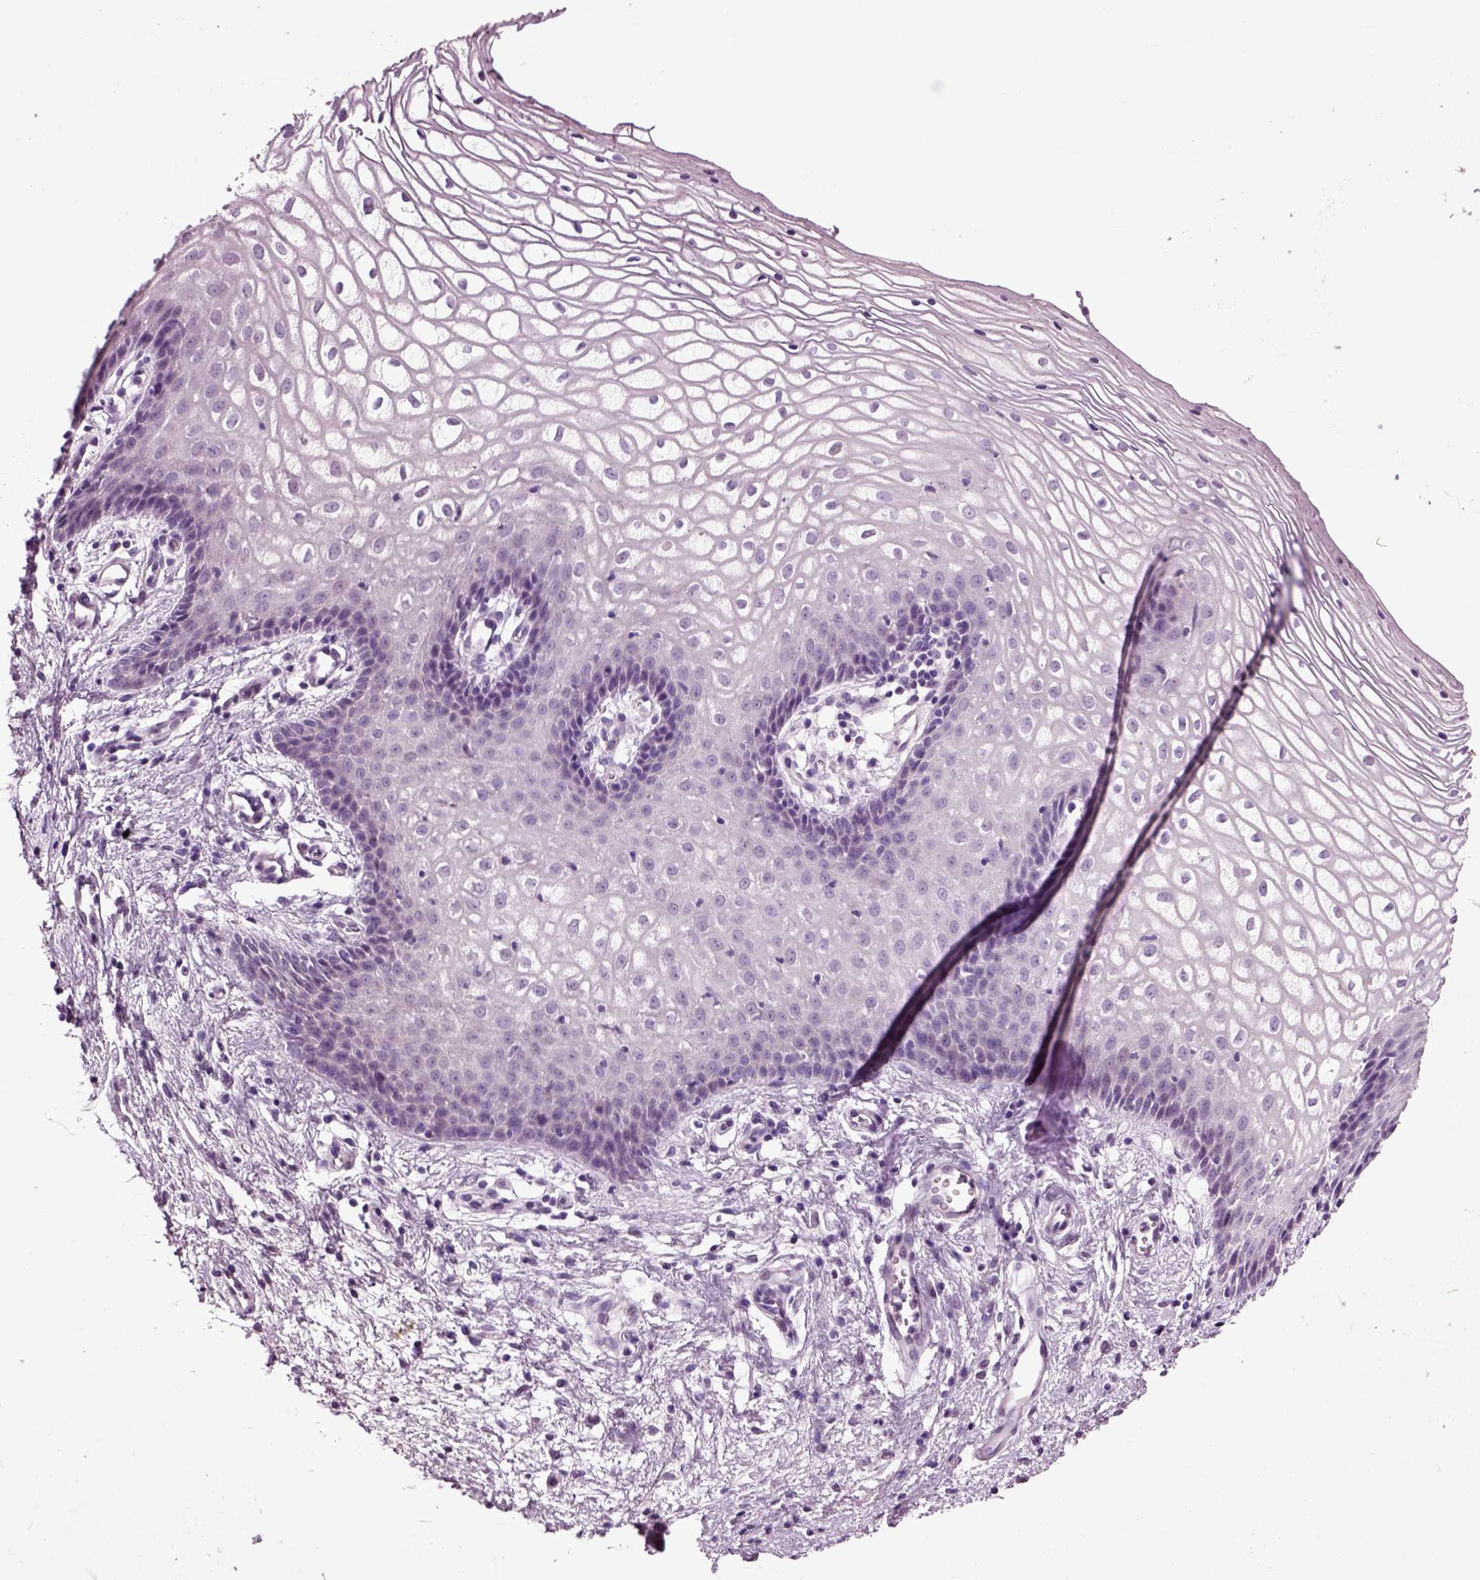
{"staining": {"intensity": "negative", "quantity": "none", "location": "none"}, "tissue": "vagina", "cell_type": "Squamous epithelial cells", "image_type": "normal", "snomed": [{"axis": "morphology", "description": "Normal tissue, NOS"}, {"axis": "topography", "description": "Vagina"}], "caption": "This is an immunohistochemistry photomicrograph of unremarkable vagina. There is no staining in squamous epithelial cells.", "gene": "CRHR1", "patient": {"sex": "female", "age": 34}}